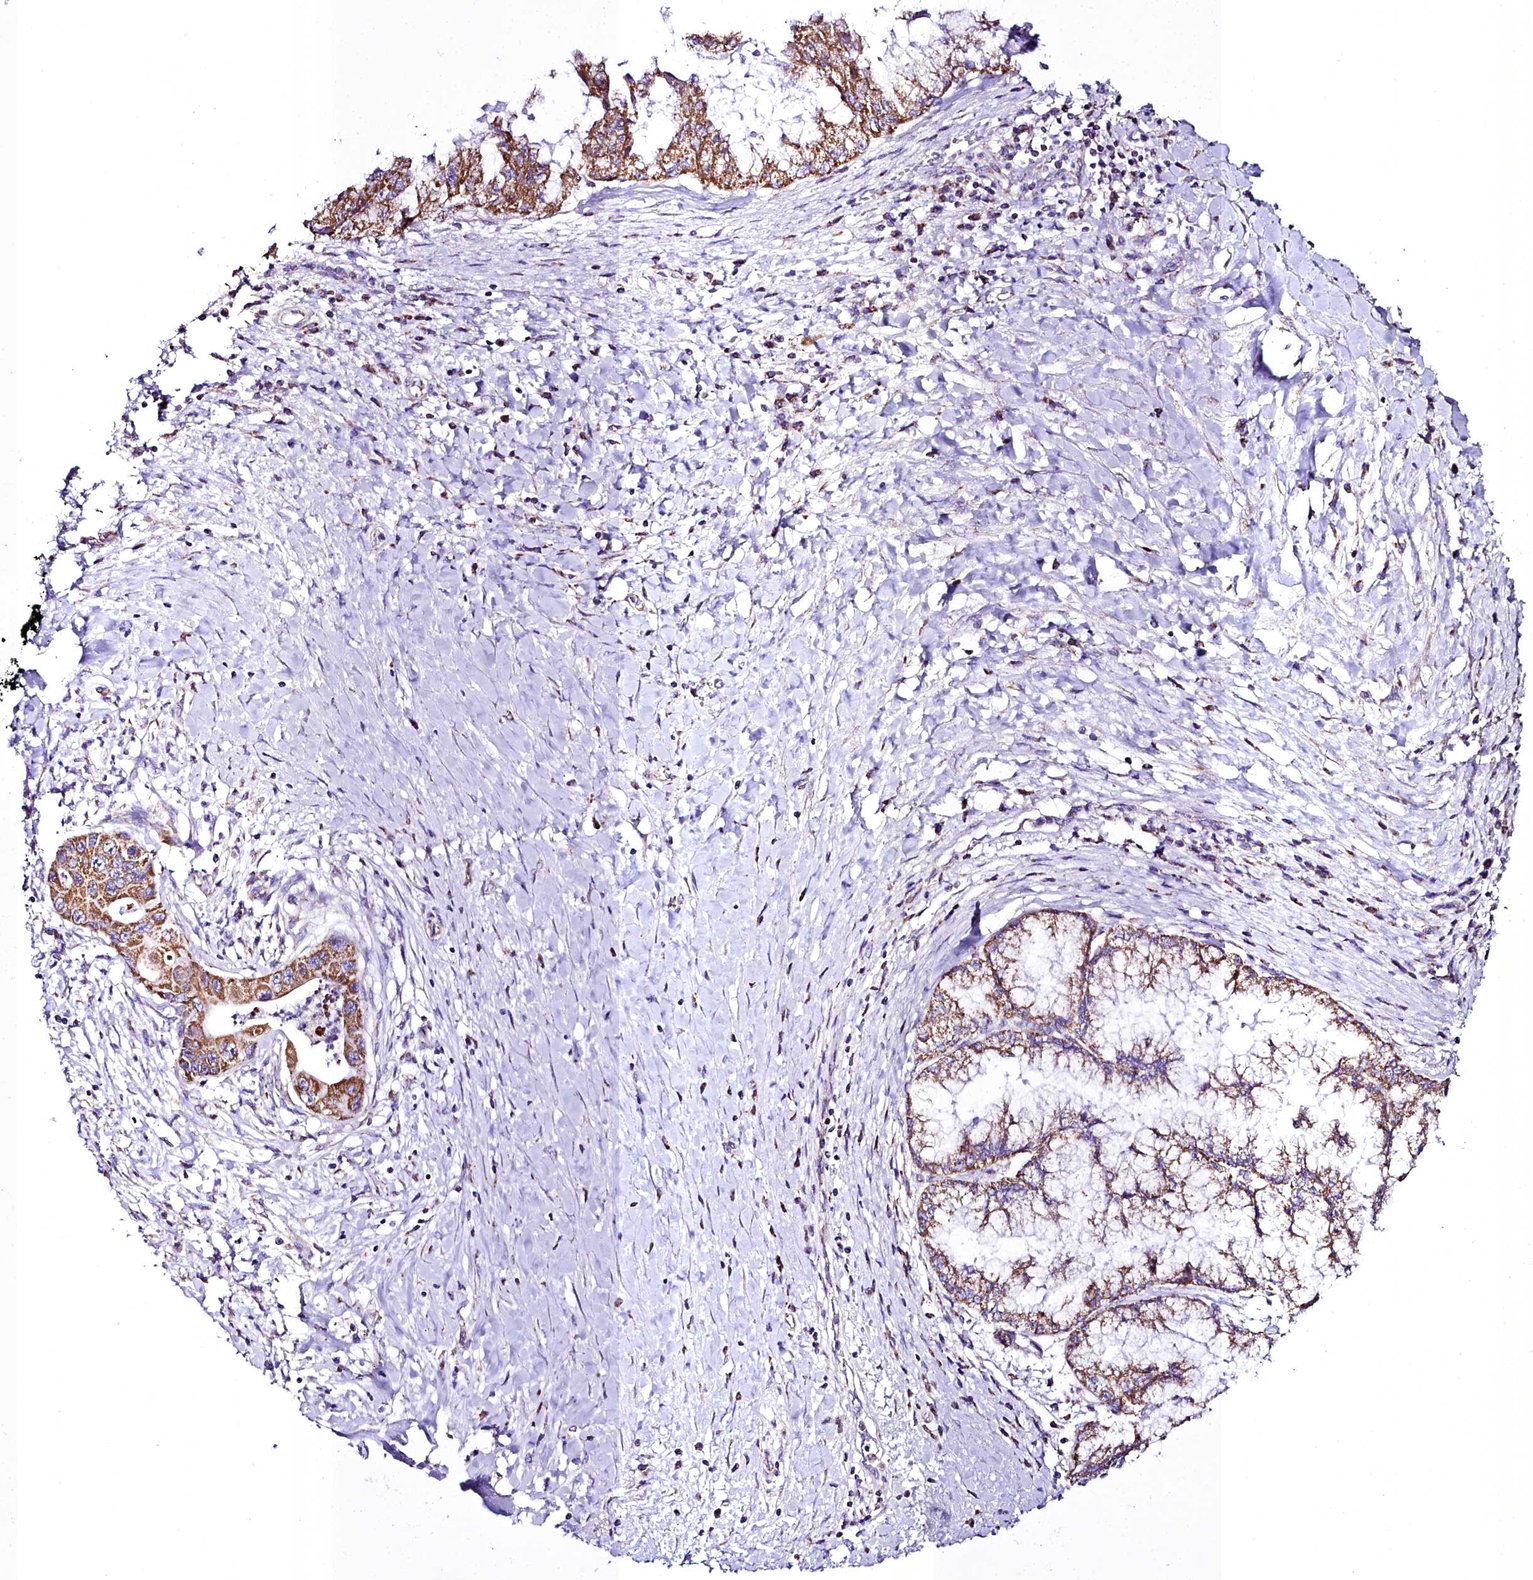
{"staining": {"intensity": "moderate", "quantity": ">75%", "location": "cytoplasmic/membranous"}, "tissue": "pancreatic cancer", "cell_type": "Tumor cells", "image_type": "cancer", "snomed": [{"axis": "morphology", "description": "Adenocarcinoma, NOS"}, {"axis": "topography", "description": "Pancreas"}], "caption": "Brown immunohistochemical staining in human pancreatic adenocarcinoma exhibits moderate cytoplasmic/membranous positivity in about >75% of tumor cells.", "gene": "WDFY3", "patient": {"sex": "male", "age": 73}}